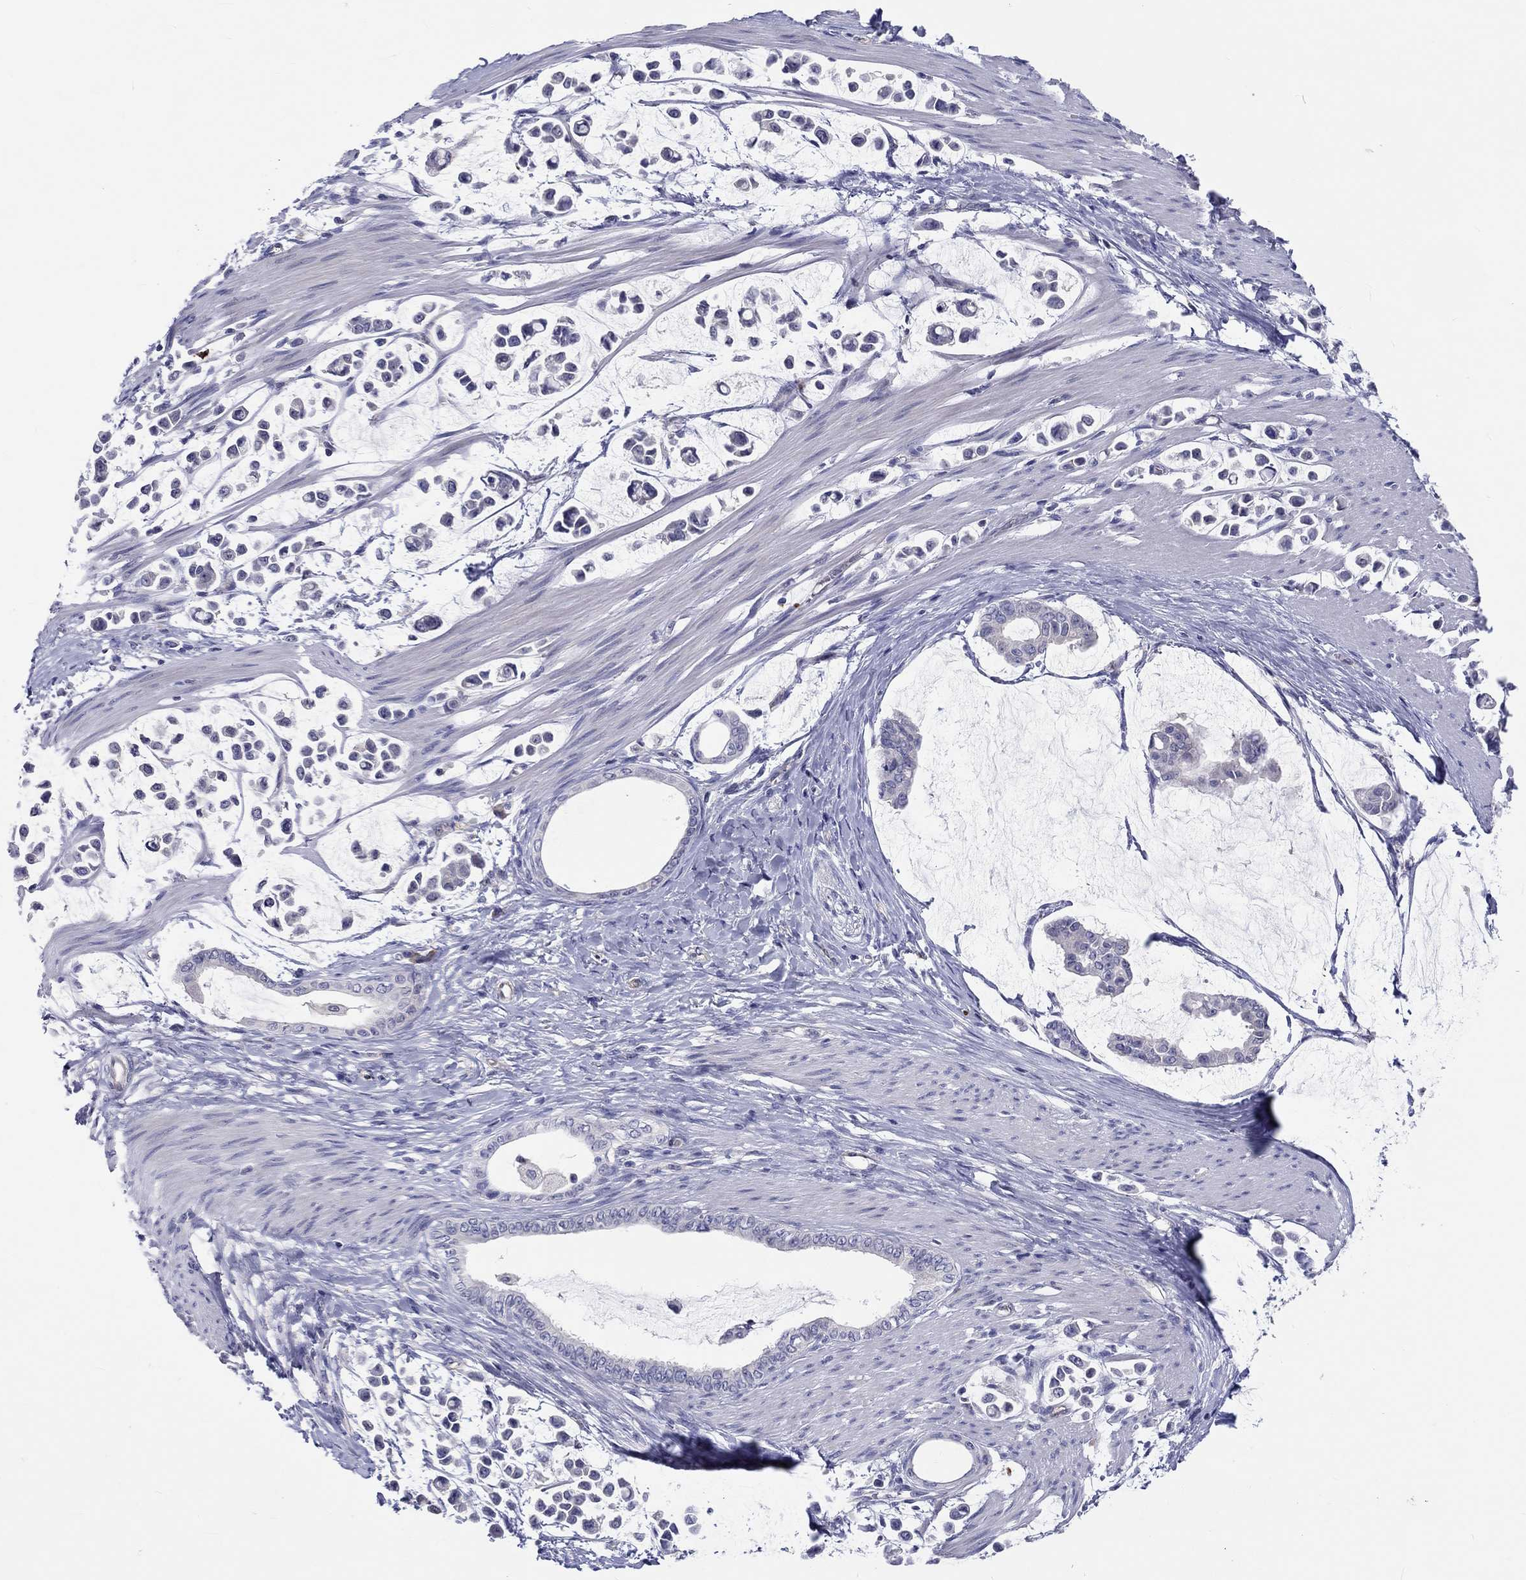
{"staining": {"intensity": "negative", "quantity": "none", "location": "none"}, "tissue": "stomach cancer", "cell_type": "Tumor cells", "image_type": "cancer", "snomed": [{"axis": "morphology", "description": "Adenocarcinoma, NOS"}, {"axis": "topography", "description": "Stomach"}], "caption": "Histopathology image shows no protein positivity in tumor cells of adenocarcinoma (stomach) tissue. (Immunohistochemistry, brightfield microscopy, high magnification).", "gene": "ABCG4", "patient": {"sex": "male", "age": 82}}